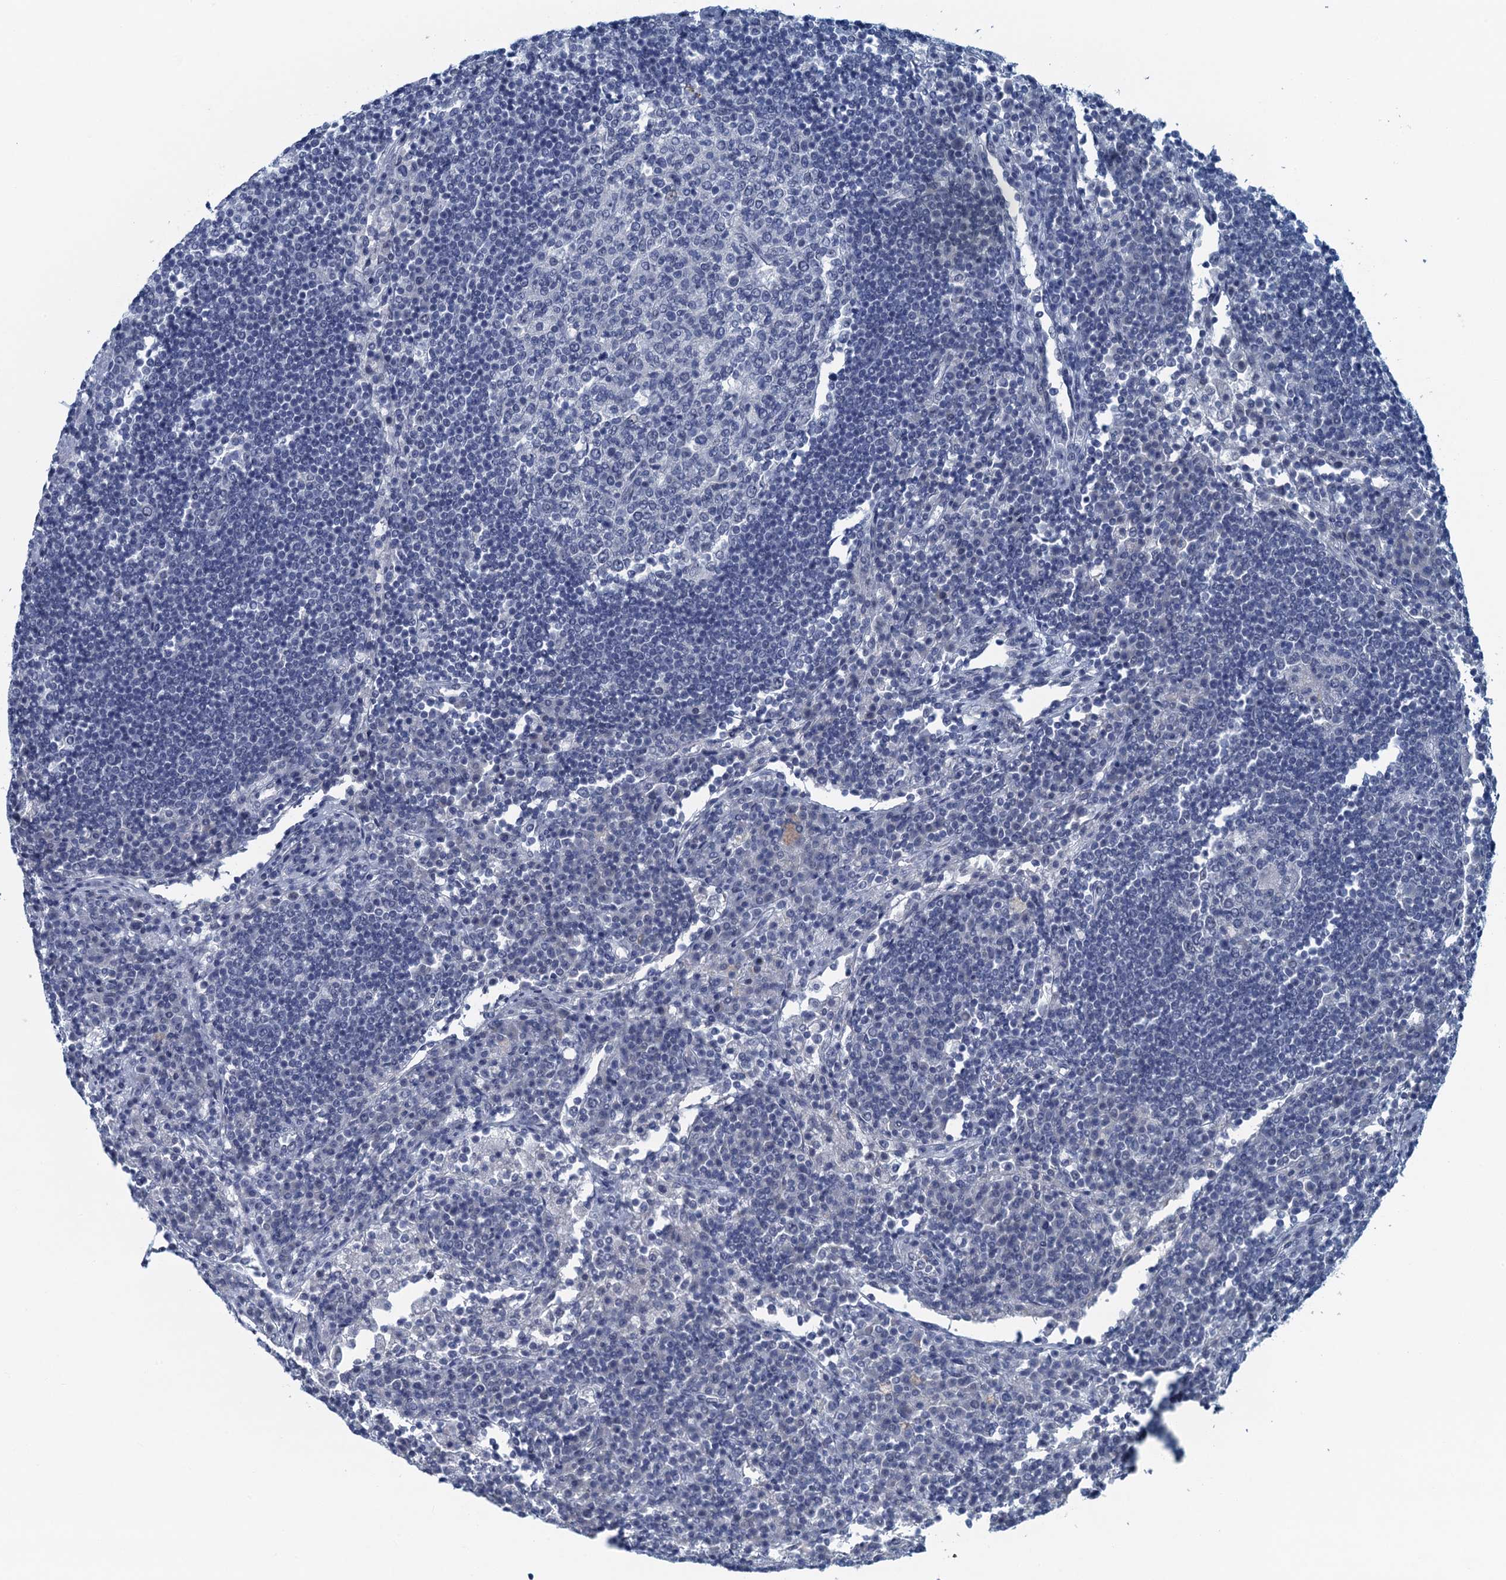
{"staining": {"intensity": "negative", "quantity": "none", "location": "none"}, "tissue": "lymph node", "cell_type": "Germinal center cells", "image_type": "normal", "snomed": [{"axis": "morphology", "description": "Normal tissue, NOS"}, {"axis": "topography", "description": "Lymph node"}], "caption": "DAB (3,3'-diaminobenzidine) immunohistochemical staining of unremarkable human lymph node shows no significant staining in germinal center cells.", "gene": "C16orf95", "patient": {"sex": "female", "age": 53}}